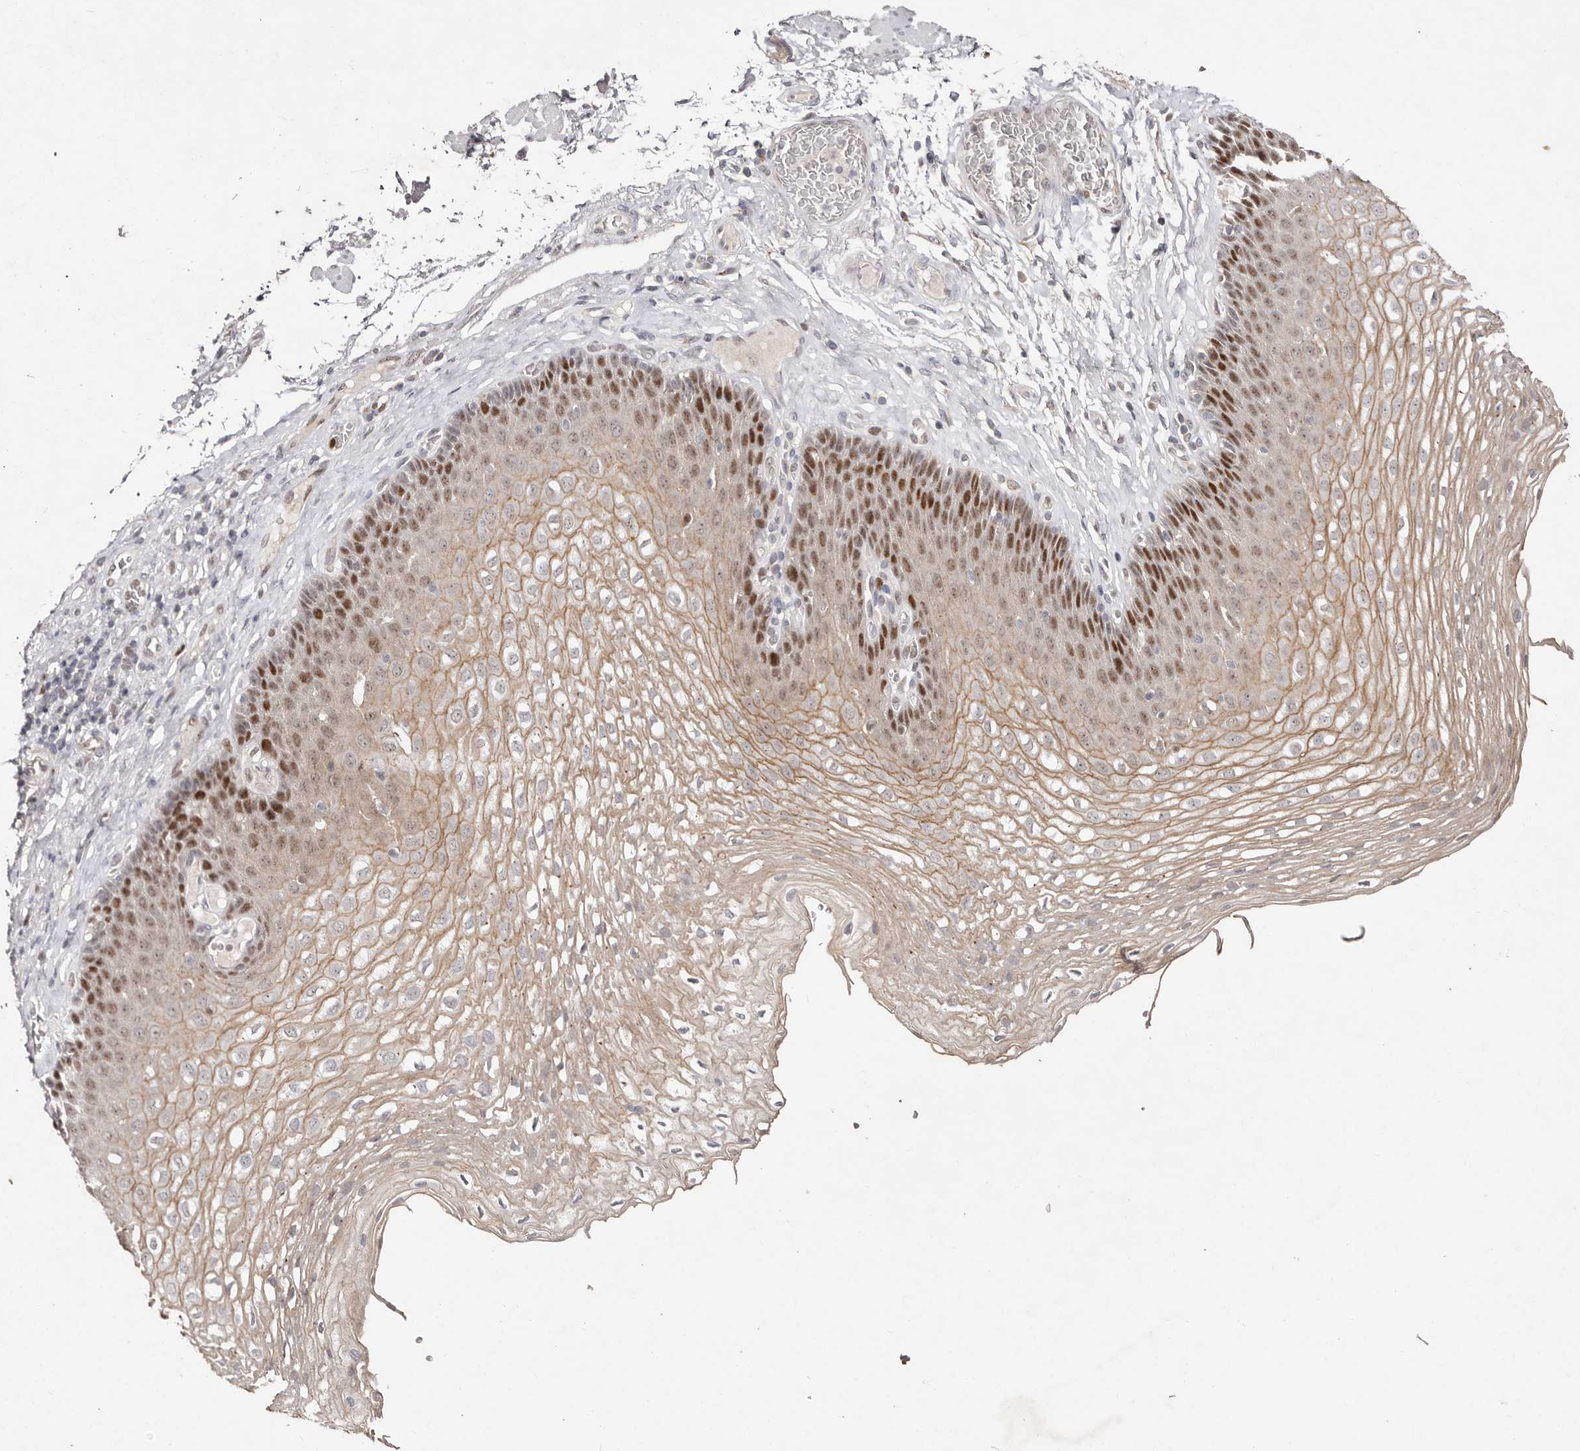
{"staining": {"intensity": "moderate", "quantity": "25%-75%", "location": "cytoplasmic/membranous,nuclear"}, "tissue": "esophagus", "cell_type": "Squamous epithelial cells", "image_type": "normal", "snomed": [{"axis": "morphology", "description": "Normal tissue, NOS"}, {"axis": "topography", "description": "Esophagus"}], "caption": "Protein expression analysis of unremarkable esophagus demonstrates moderate cytoplasmic/membranous,nuclear expression in approximately 25%-75% of squamous epithelial cells. The protein of interest is shown in brown color, while the nuclei are stained blue.", "gene": "KLF7", "patient": {"sex": "female", "age": 66}}